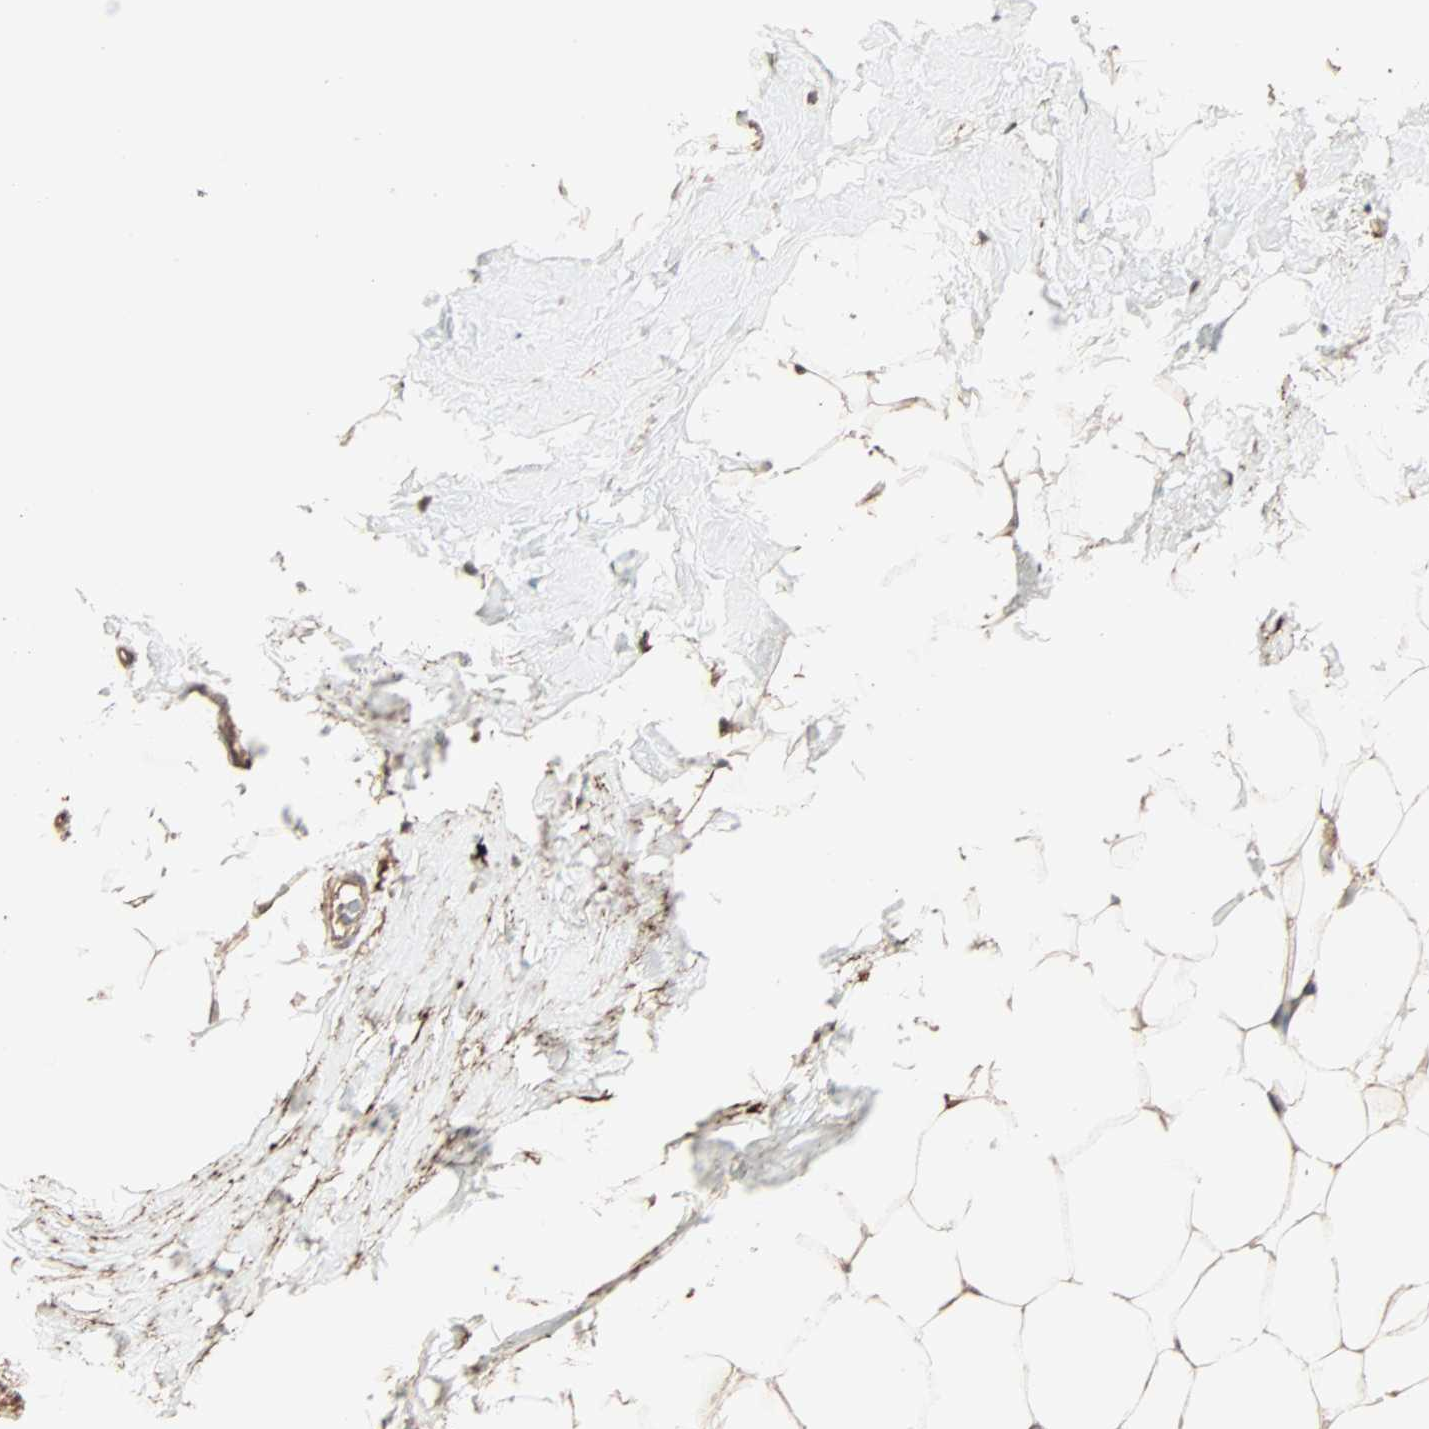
{"staining": {"intensity": "moderate", "quantity": ">75%", "location": "cytoplasmic/membranous"}, "tissue": "breast", "cell_type": "Adipocytes", "image_type": "normal", "snomed": [{"axis": "morphology", "description": "Normal tissue, NOS"}, {"axis": "topography", "description": "Breast"}], "caption": "A brown stain shows moderate cytoplasmic/membranous expression of a protein in adipocytes of normal breast. The protein is stained brown, and the nuclei are stained in blue (DAB (3,3'-diaminobenzidine) IHC with brightfield microscopy, high magnification).", "gene": "CALCRL", "patient": {"sex": "female", "age": 75}}